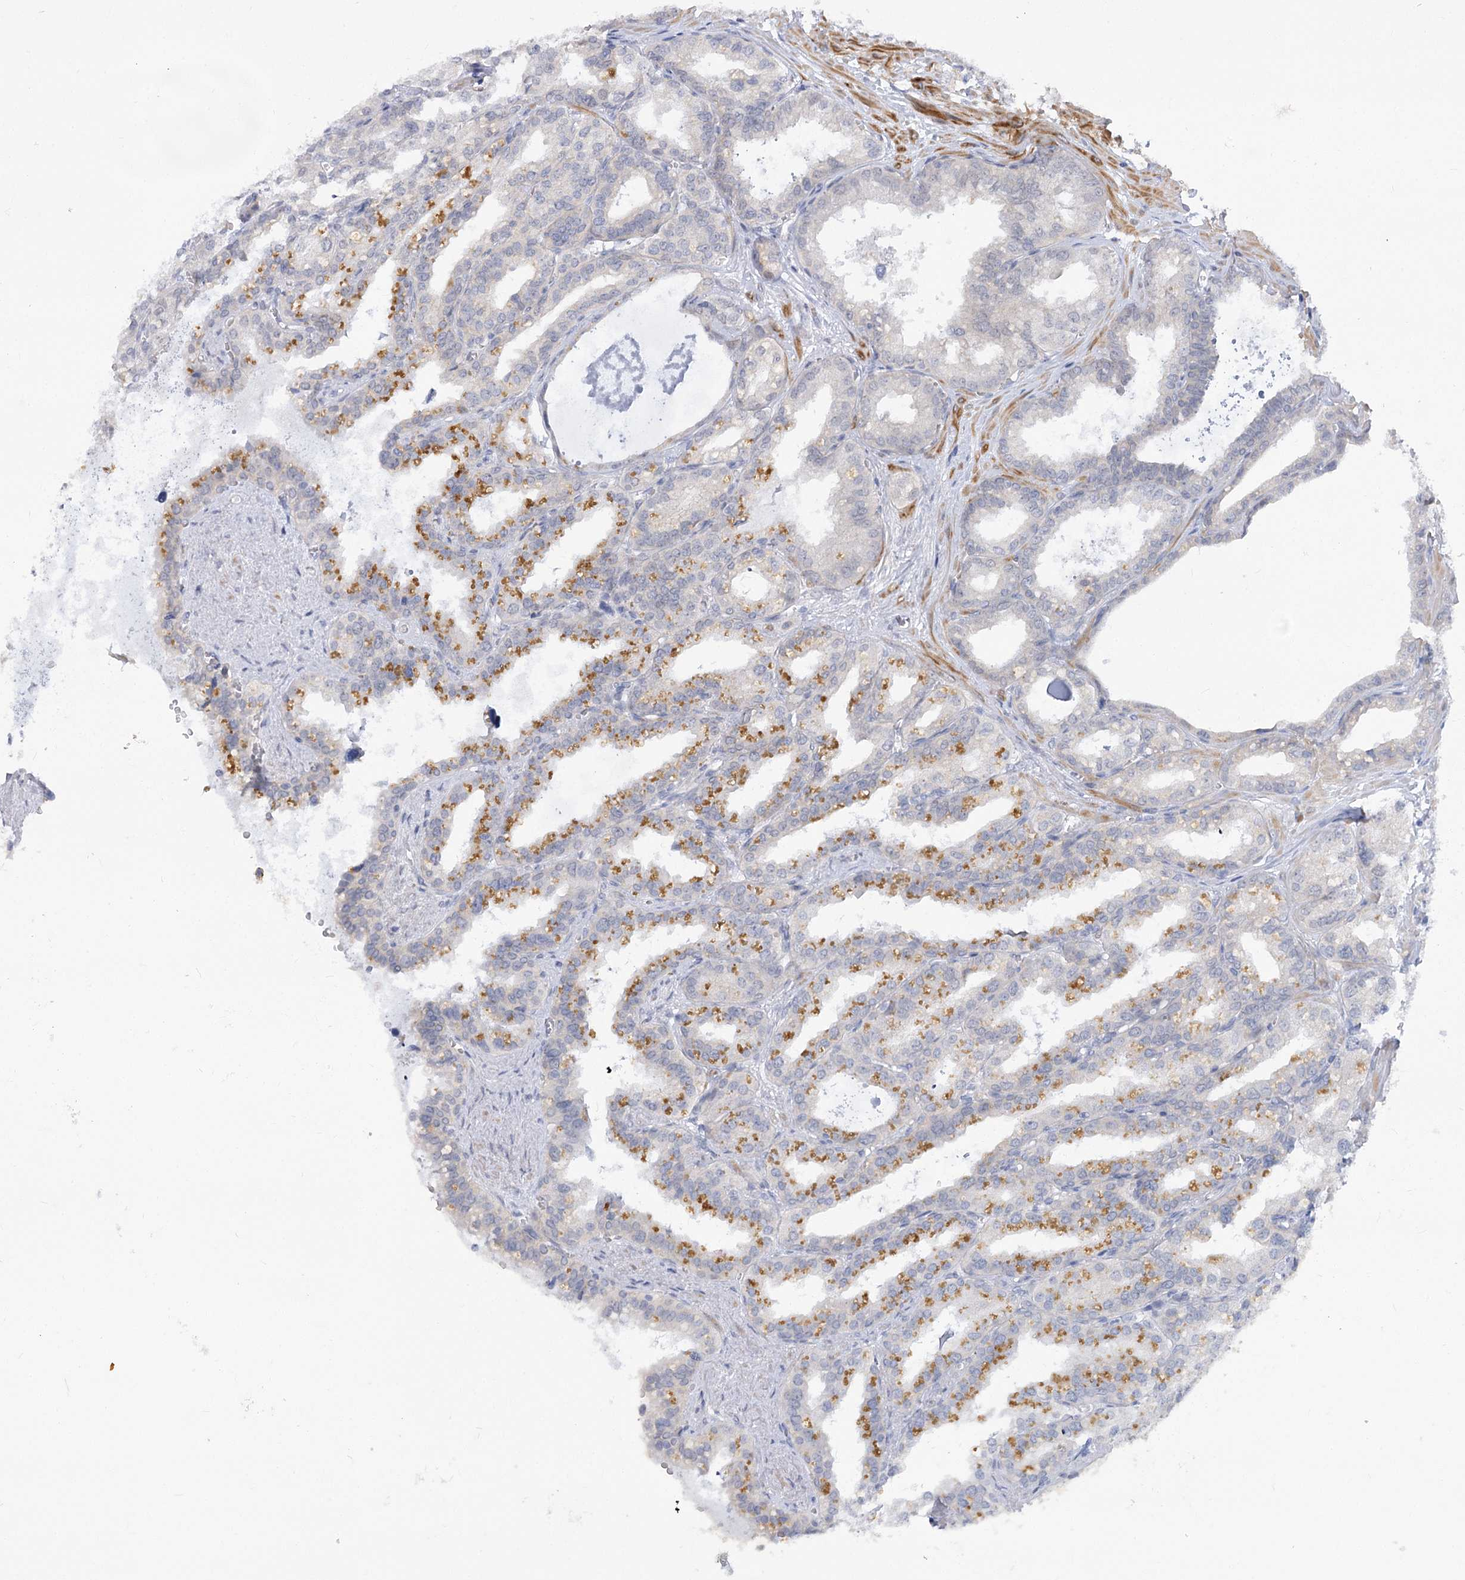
{"staining": {"intensity": "negative", "quantity": "none", "location": "none"}, "tissue": "seminal vesicle", "cell_type": "Glandular cells", "image_type": "normal", "snomed": [{"axis": "morphology", "description": "Normal tissue, NOS"}, {"axis": "topography", "description": "Prostate"}, {"axis": "topography", "description": "Seminal veicle"}], "caption": "A high-resolution micrograph shows immunohistochemistry staining of unremarkable seminal vesicle, which displays no significant staining in glandular cells.", "gene": "ARSI", "patient": {"sex": "male", "age": 51}}